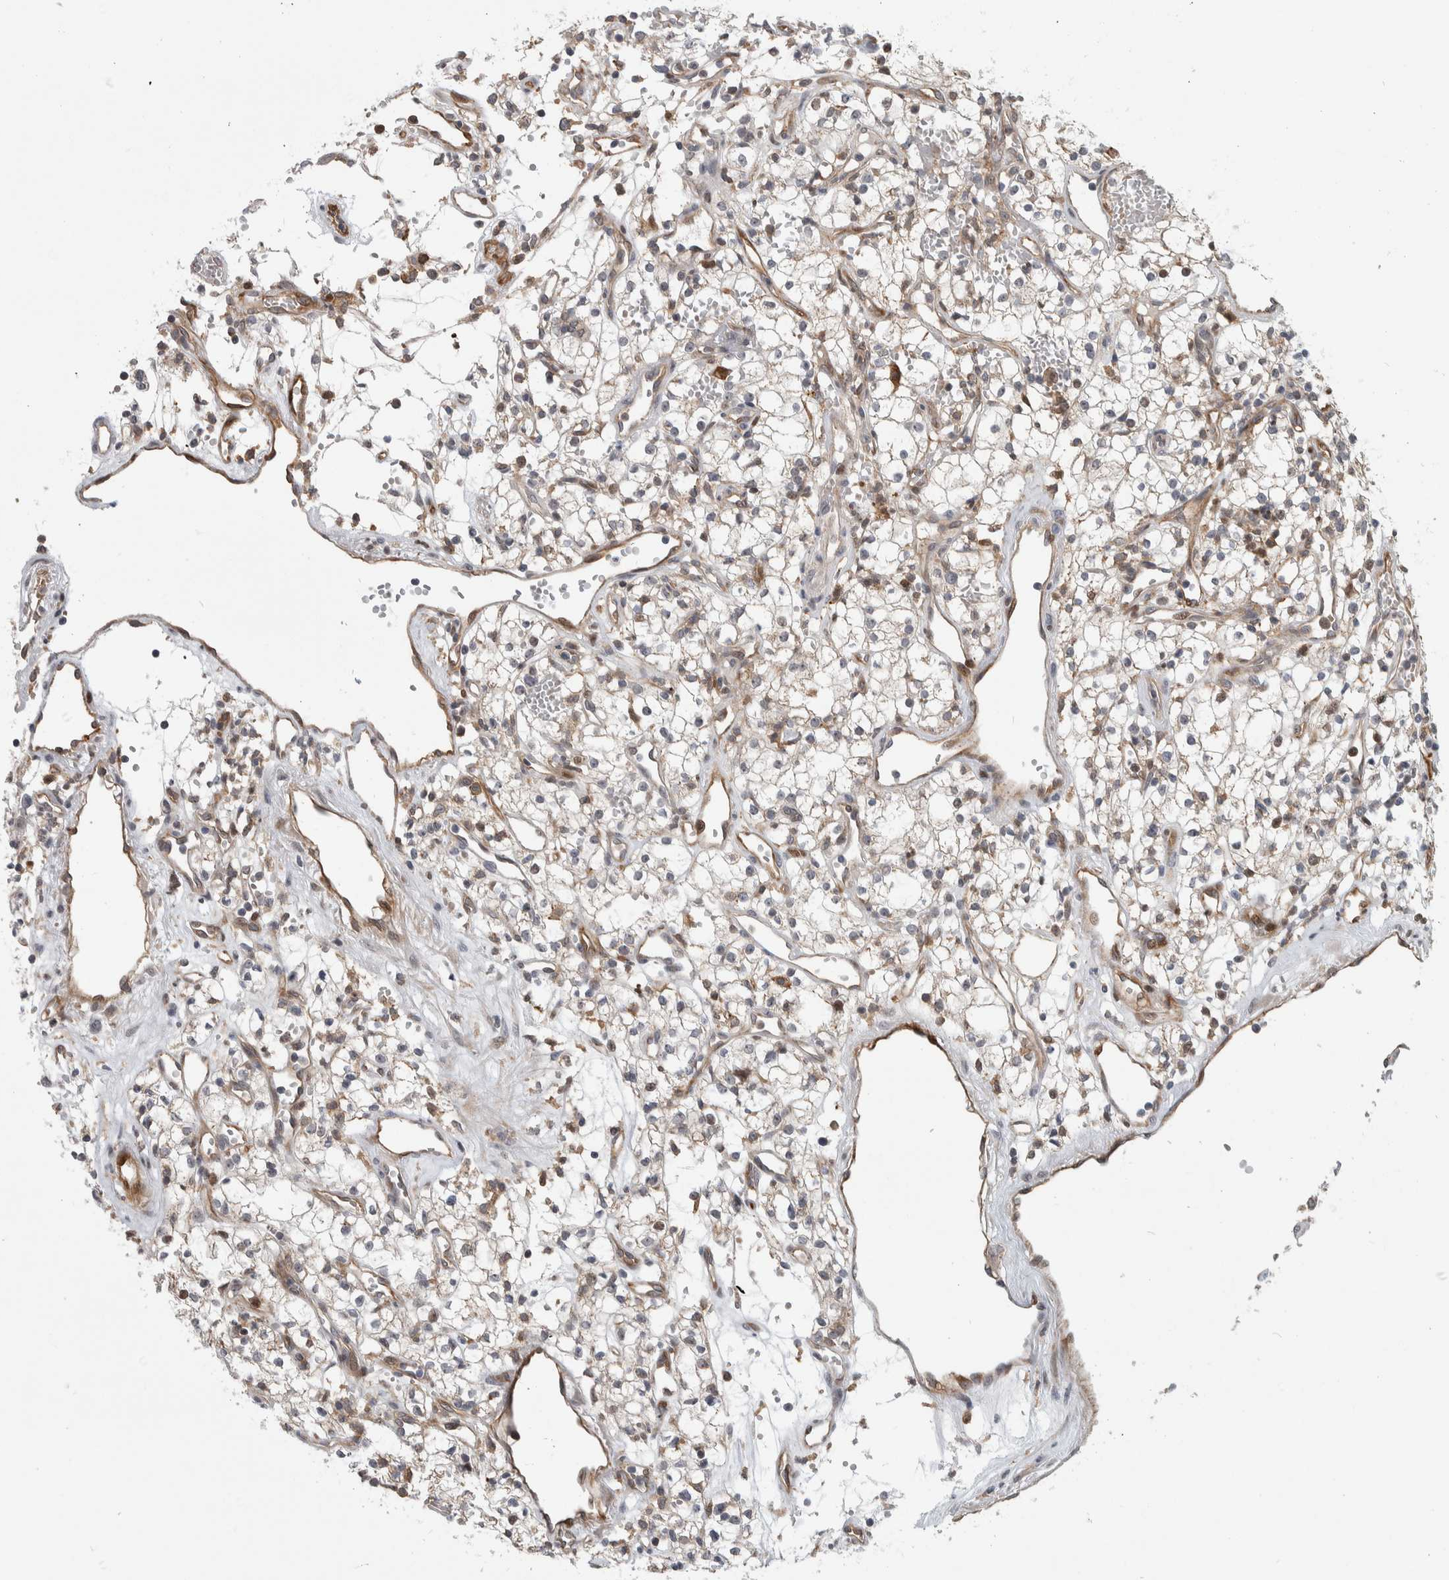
{"staining": {"intensity": "weak", "quantity": ">75%", "location": "cytoplasmic/membranous"}, "tissue": "renal cancer", "cell_type": "Tumor cells", "image_type": "cancer", "snomed": [{"axis": "morphology", "description": "Adenocarcinoma, NOS"}, {"axis": "topography", "description": "Kidney"}], "caption": "Immunohistochemistry (IHC) image of neoplastic tissue: human renal cancer stained using IHC demonstrates low levels of weak protein expression localized specifically in the cytoplasmic/membranous of tumor cells, appearing as a cytoplasmic/membranous brown color.", "gene": "MSL1", "patient": {"sex": "male", "age": 59}}